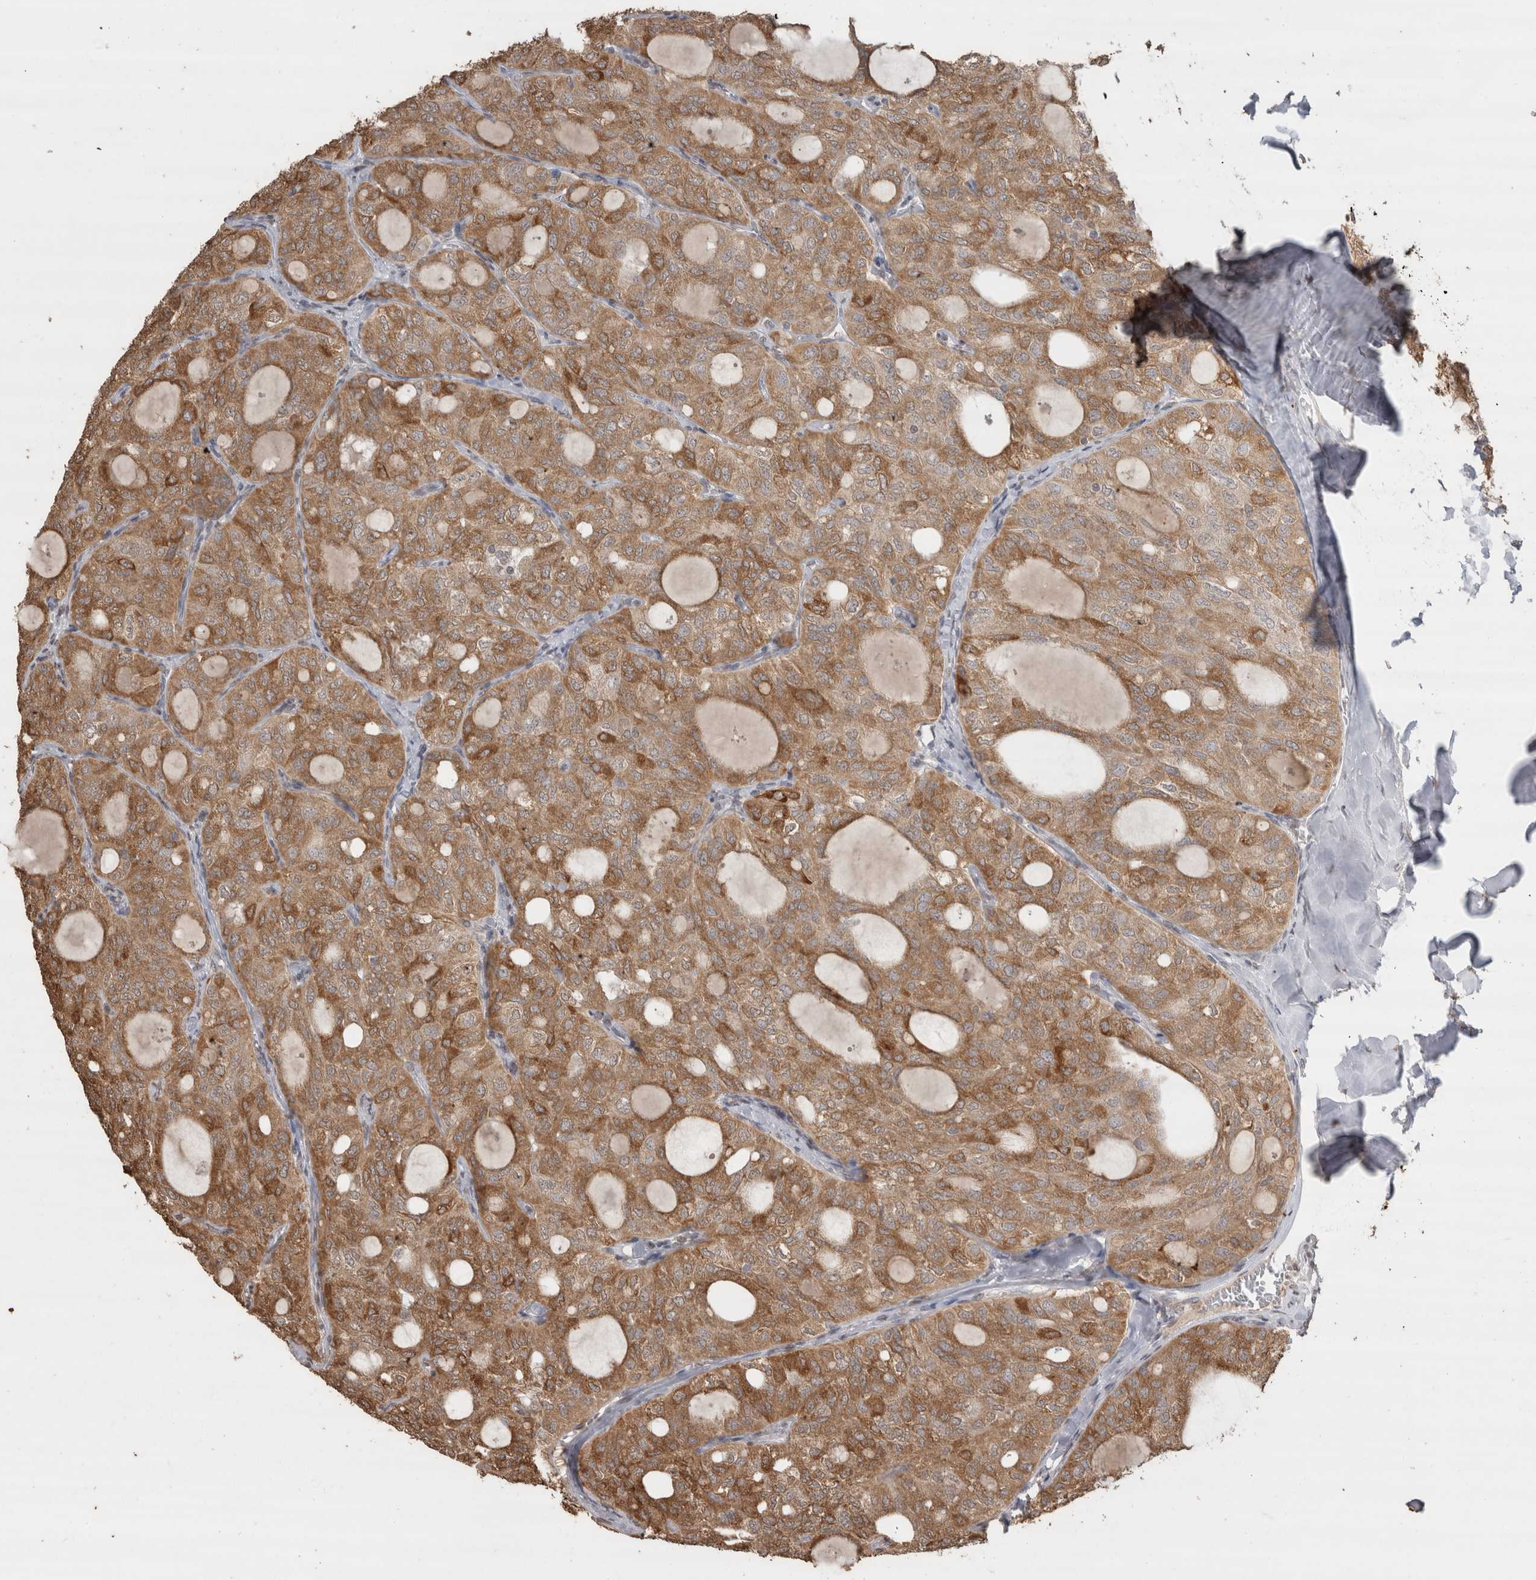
{"staining": {"intensity": "moderate", "quantity": ">75%", "location": "cytoplasmic/membranous"}, "tissue": "thyroid cancer", "cell_type": "Tumor cells", "image_type": "cancer", "snomed": [{"axis": "morphology", "description": "Follicular adenoma carcinoma, NOS"}, {"axis": "topography", "description": "Thyroid gland"}], "caption": "This image reveals thyroid follicular adenoma carcinoma stained with immunohistochemistry (IHC) to label a protein in brown. The cytoplasmic/membranous of tumor cells show moderate positivity for the protein. Nuclei are counter-stained blue.", "gene": "CRELD2", "patient": {"sex": "male", "age": 75}}